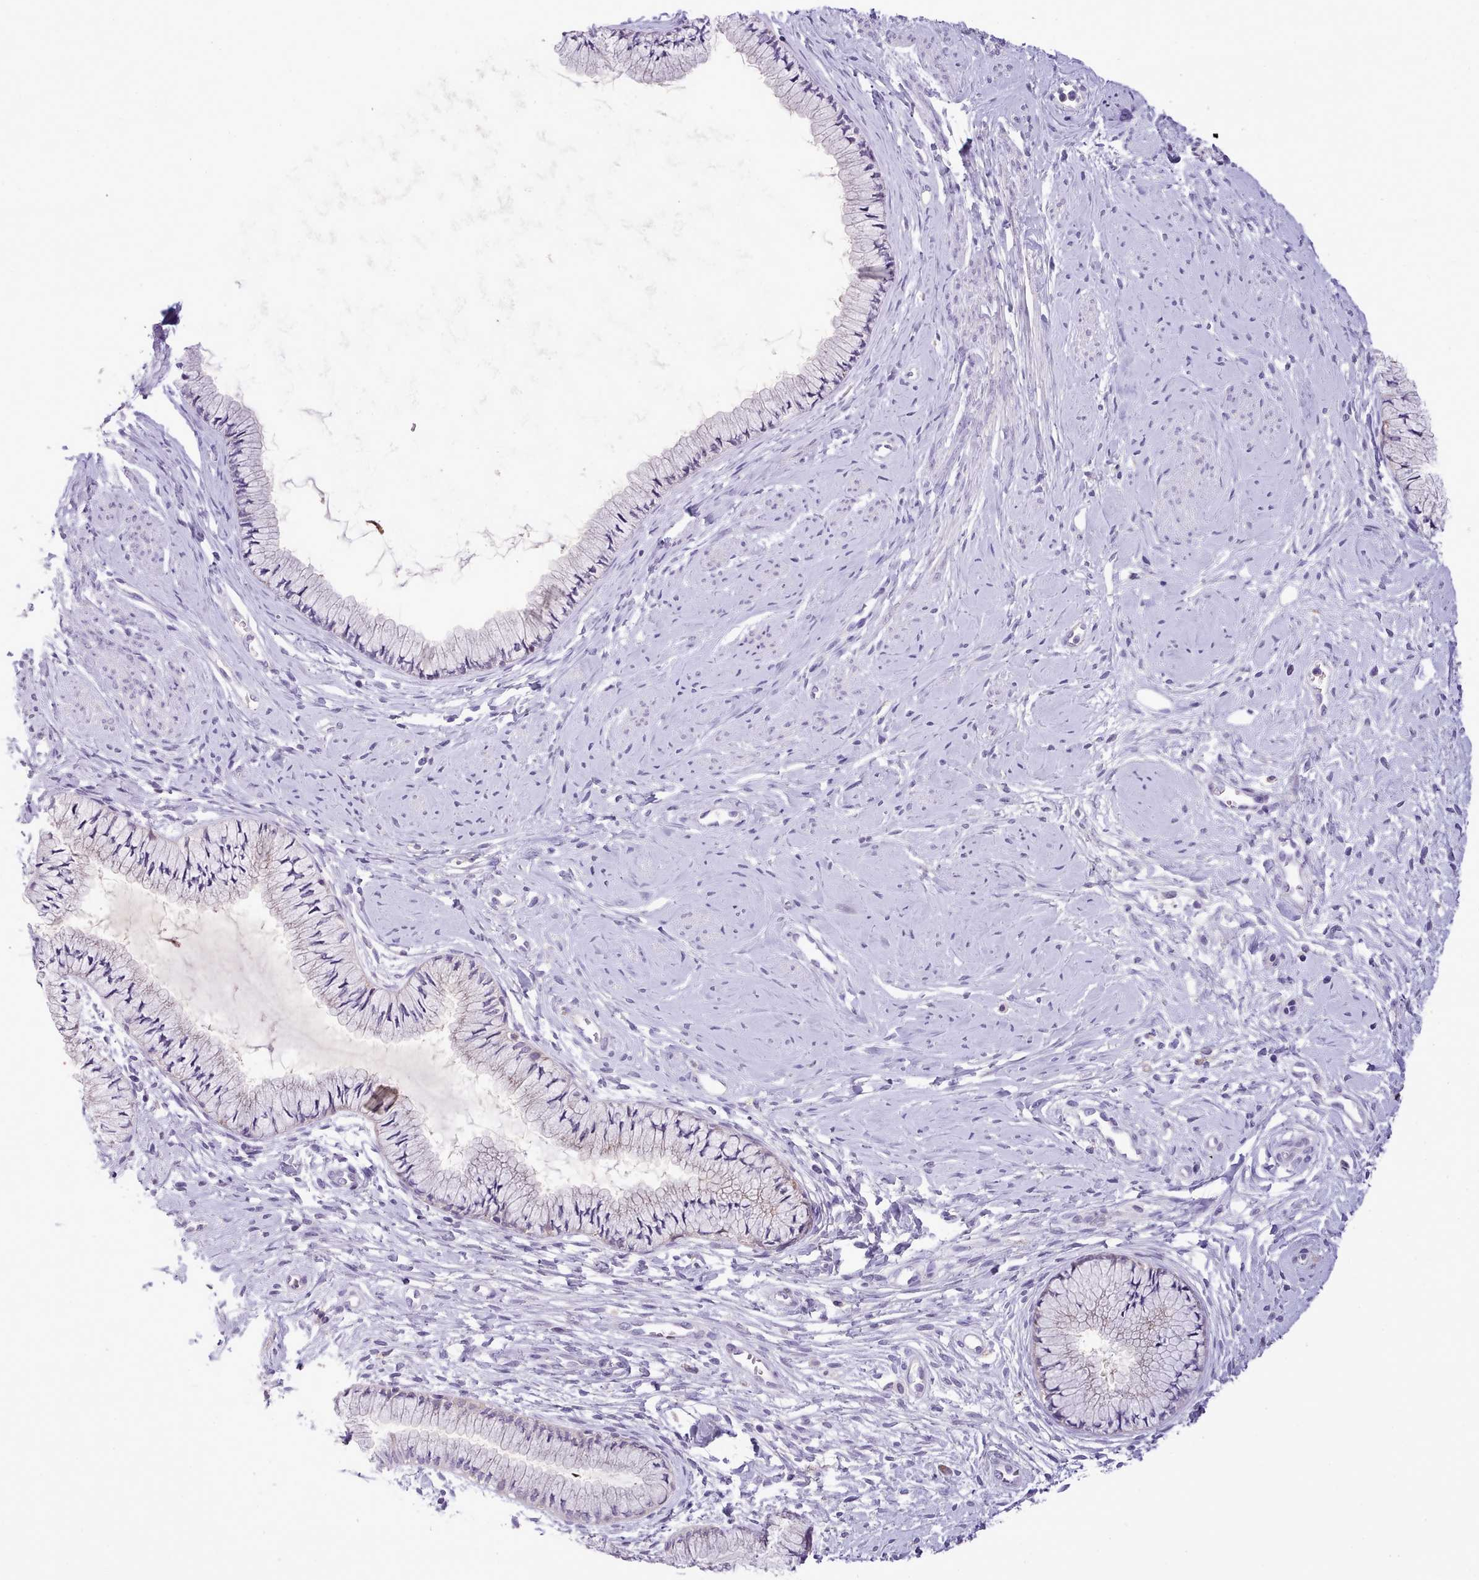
{"staining": {"intensity": "moderate", "quantity": "<25%", "location": "cytoplasmic/membranous"}, "tissue": "cervix", "cell_type": "Glandular cells", "image_type": "normal", "snomed": [{"axis": "morphology", "description": "Normal tissue, NOS"}, {"axis": "topography", "description": "Cervix"}], "caption": "Moderate cytoplasmic/membranous positivity is appreciated in about <25% of glandular cells in unremarkable cervix.", "gene": "FAM83E", "patient": {"sex": "female", "age": 42}}